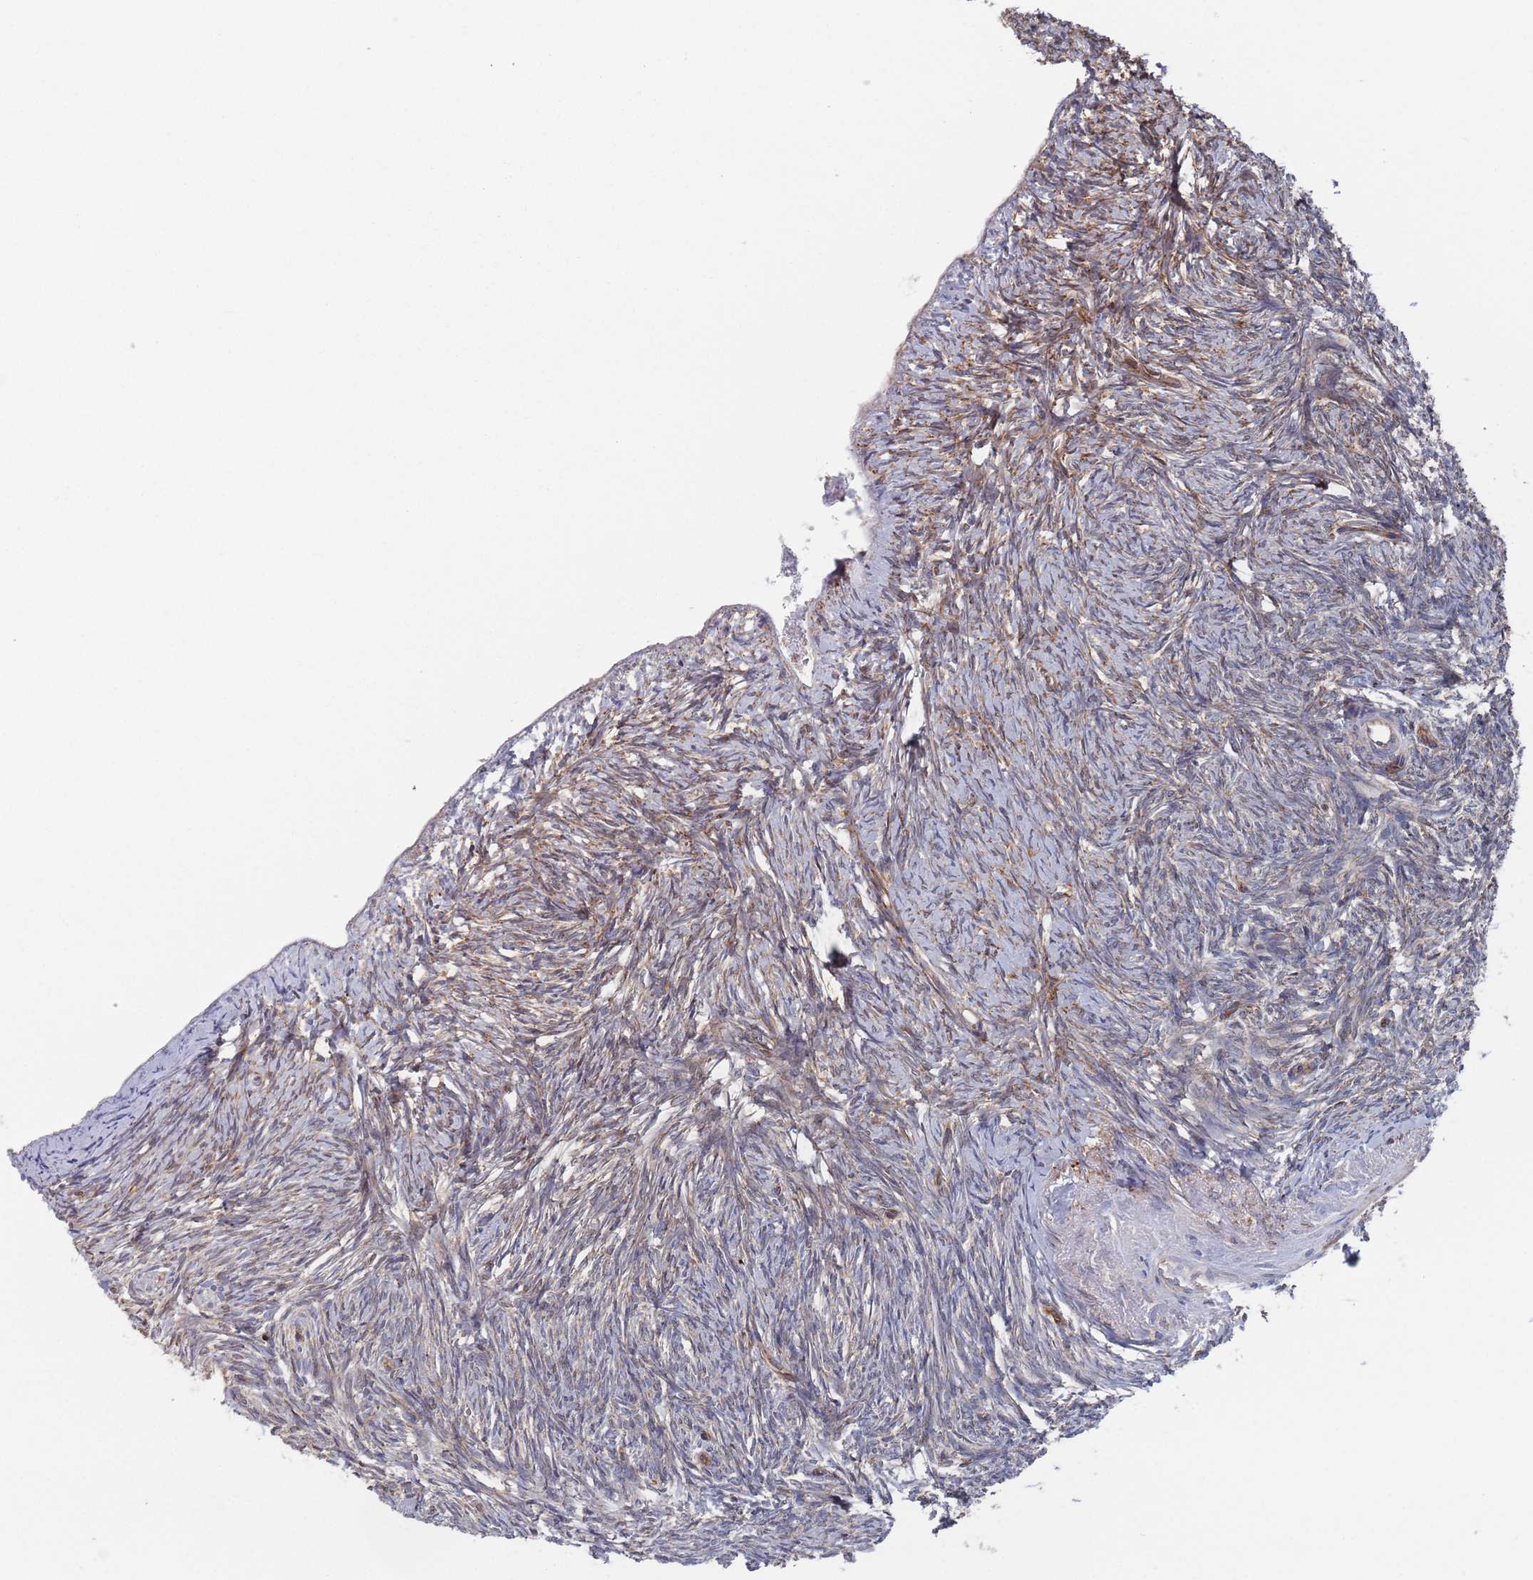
{"staining": {"intensity": "weak", "quantity": "<25%", "location": "cytoplasmic/membranous"}, "tissue": "ovary", "cell_type": "Ovarian stroma cells", "image_type": "normal", "snomed": [{"axis": "morphology", "description": "Normal tissue, NOS"}, {"axis": "topography", "description": "Ovary"}], "caption": "This micrograph is of unremarkable ovary stained with immunohistochemistry to label a protein in brown with the nuclei are counter-stained blue. There is no staining in ovarian stroma cells. Nuclei are stained in blue.", "gene": "CCDC106", "patient": {"sex": "female", "age": 51}}